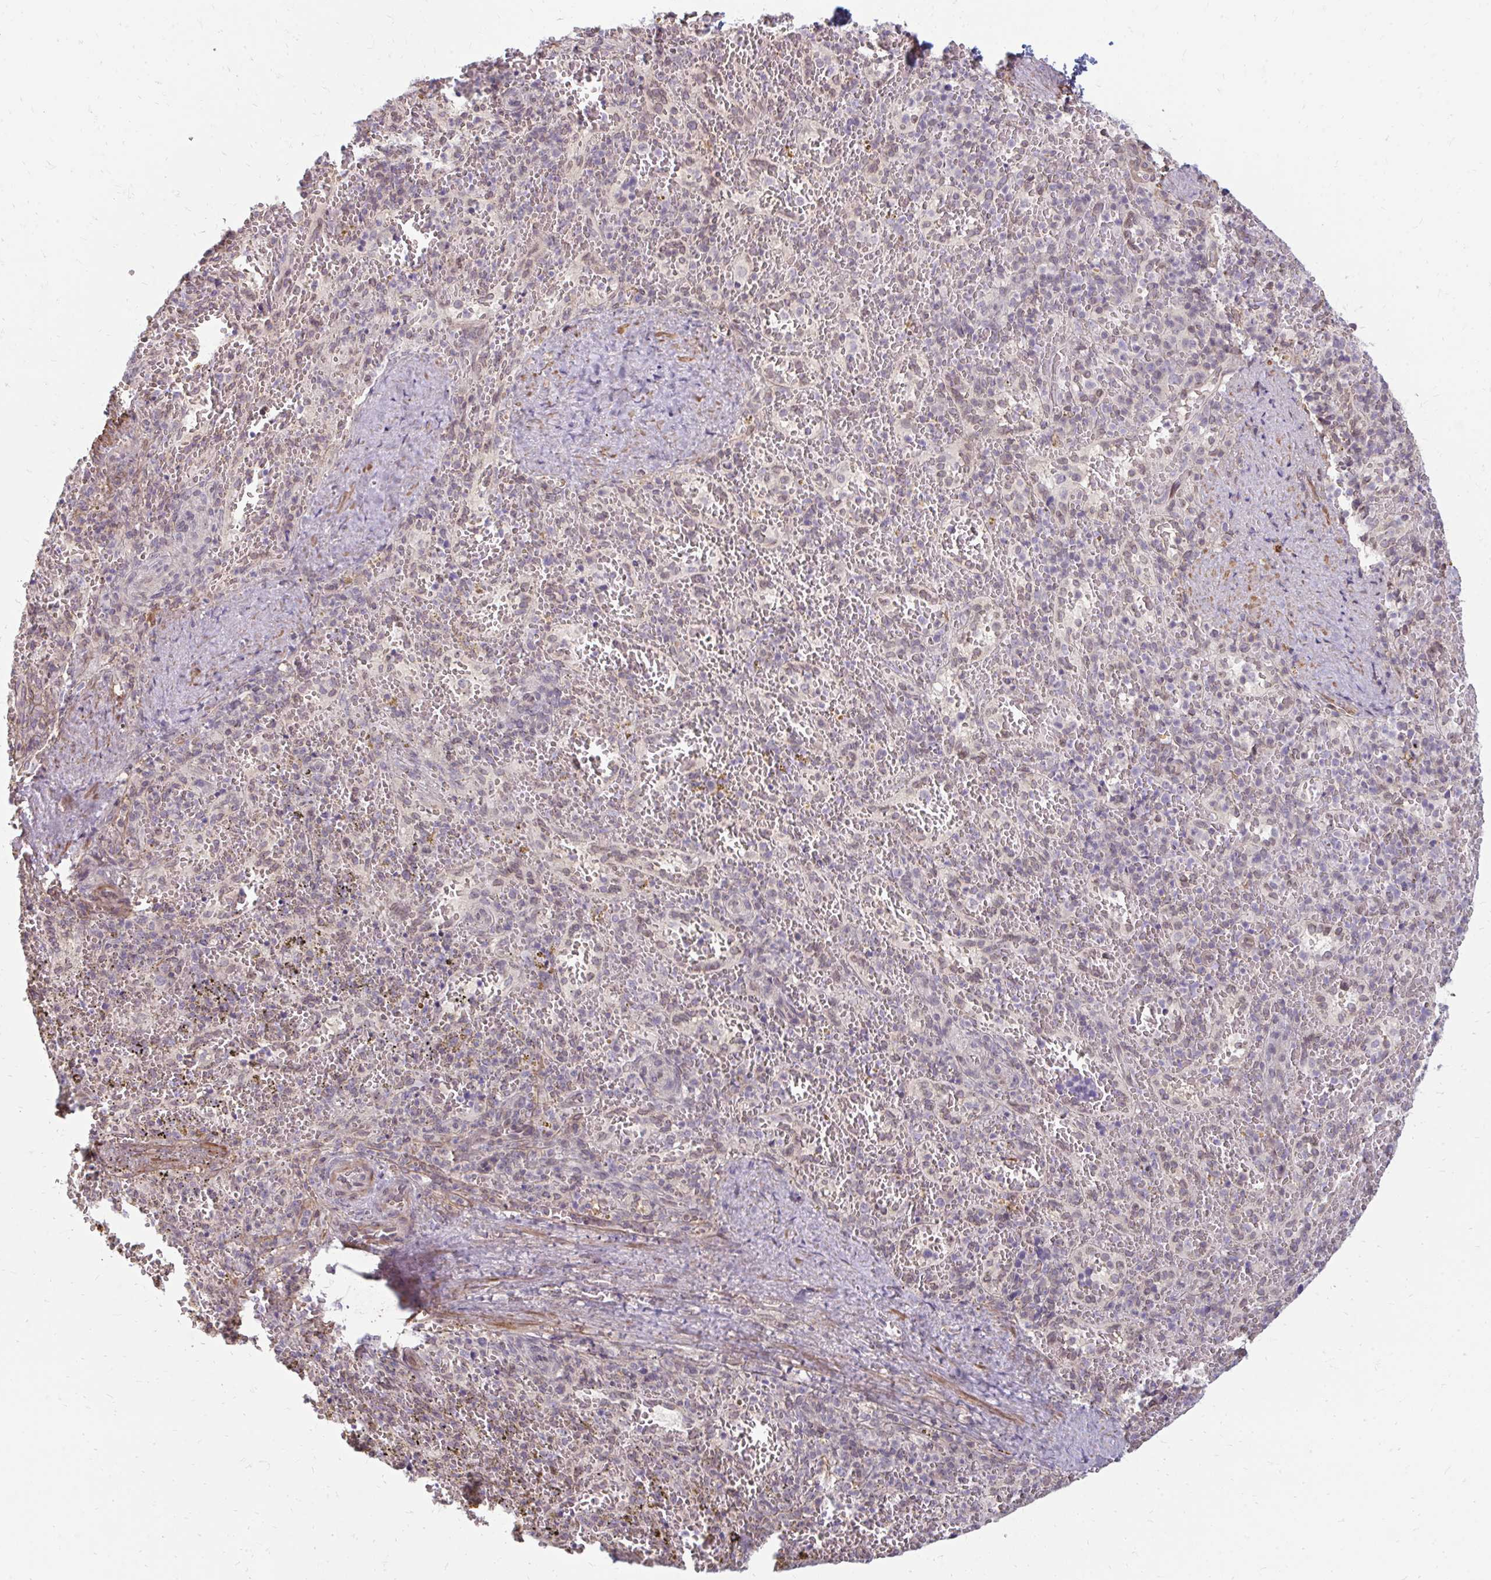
{"staining": {"intensity": "negative", "quantity": "none", "location": "none"}, "tissue": "spleen", "cell_type": "Cells in red pulp", "image_type": "normal", "snomed": [{"axis": "morphology", "description": "Normal tissue, NOS"}, {"axis": "topography", "description": "Spleen"}], "caption": "High power microscopy photomicrograph of an immunohistochemistry histopathology image of benign spleen, revealing no significant expression in cells in red pulp.", "gene": "GPC5", "patient": {"sex": "female", "age": 50}}